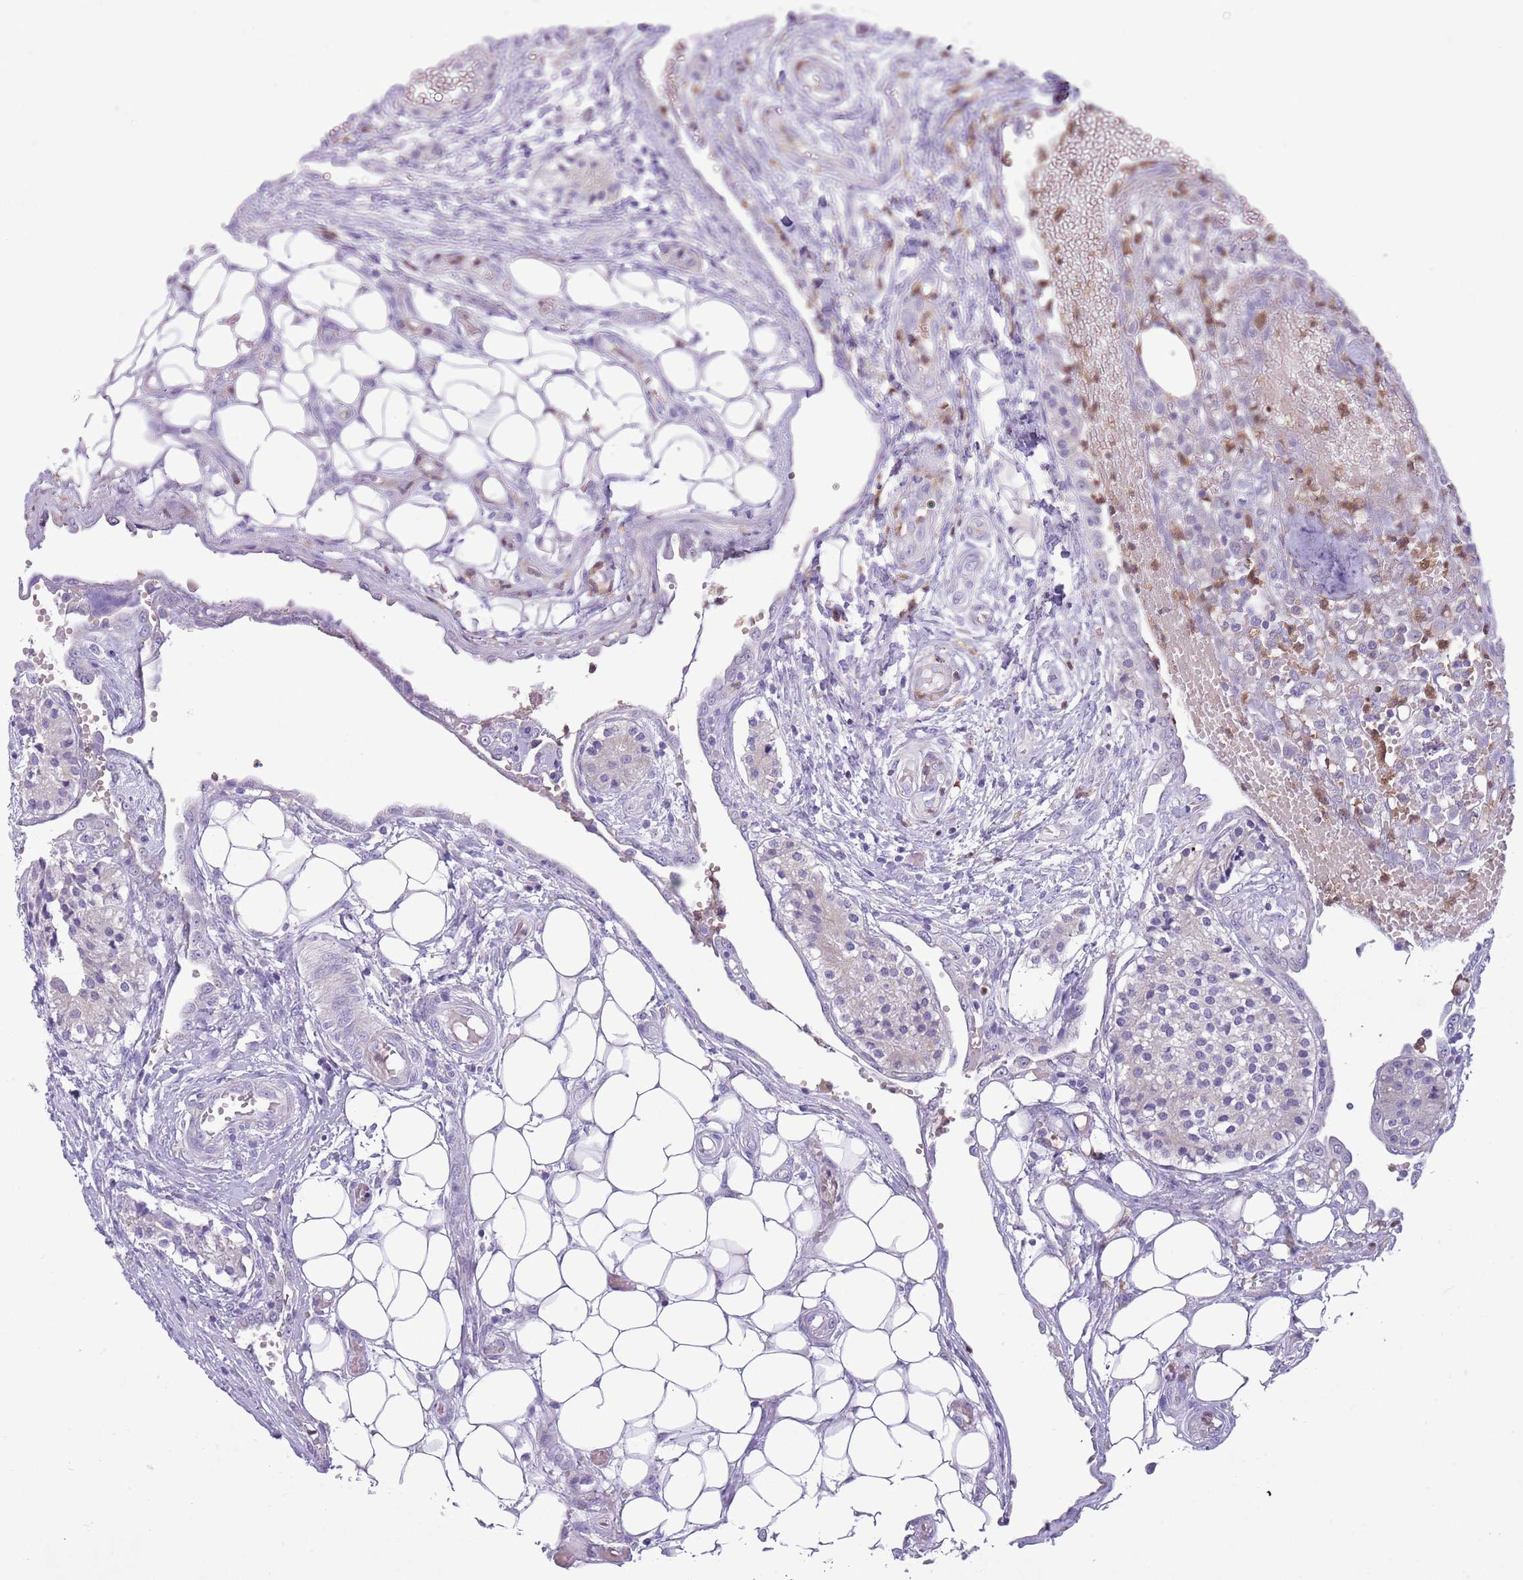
{"staining": {"intensity": "negative", "quantity": "none", "location": "none"}, "tissue": "carcinoid", "cell_type": "Tumor cells", "image_type": "cancer", "snomed": [{"axis": "morphology", "description": "Carcinoid, malignant, NOS"}, {"axis": "topography", "description": "Colon"}], "caption": "Histopathology image shows no significant protein staining in tumor cells of malignant carcinoid. The staining was performed using DAB to visualize the protein expression in brown, while the nuclei were stained in blue with hematoxylin (Magnification: 20x).", "gene": "OR6M1", "patient": {"sex": "female", "age": 52}}